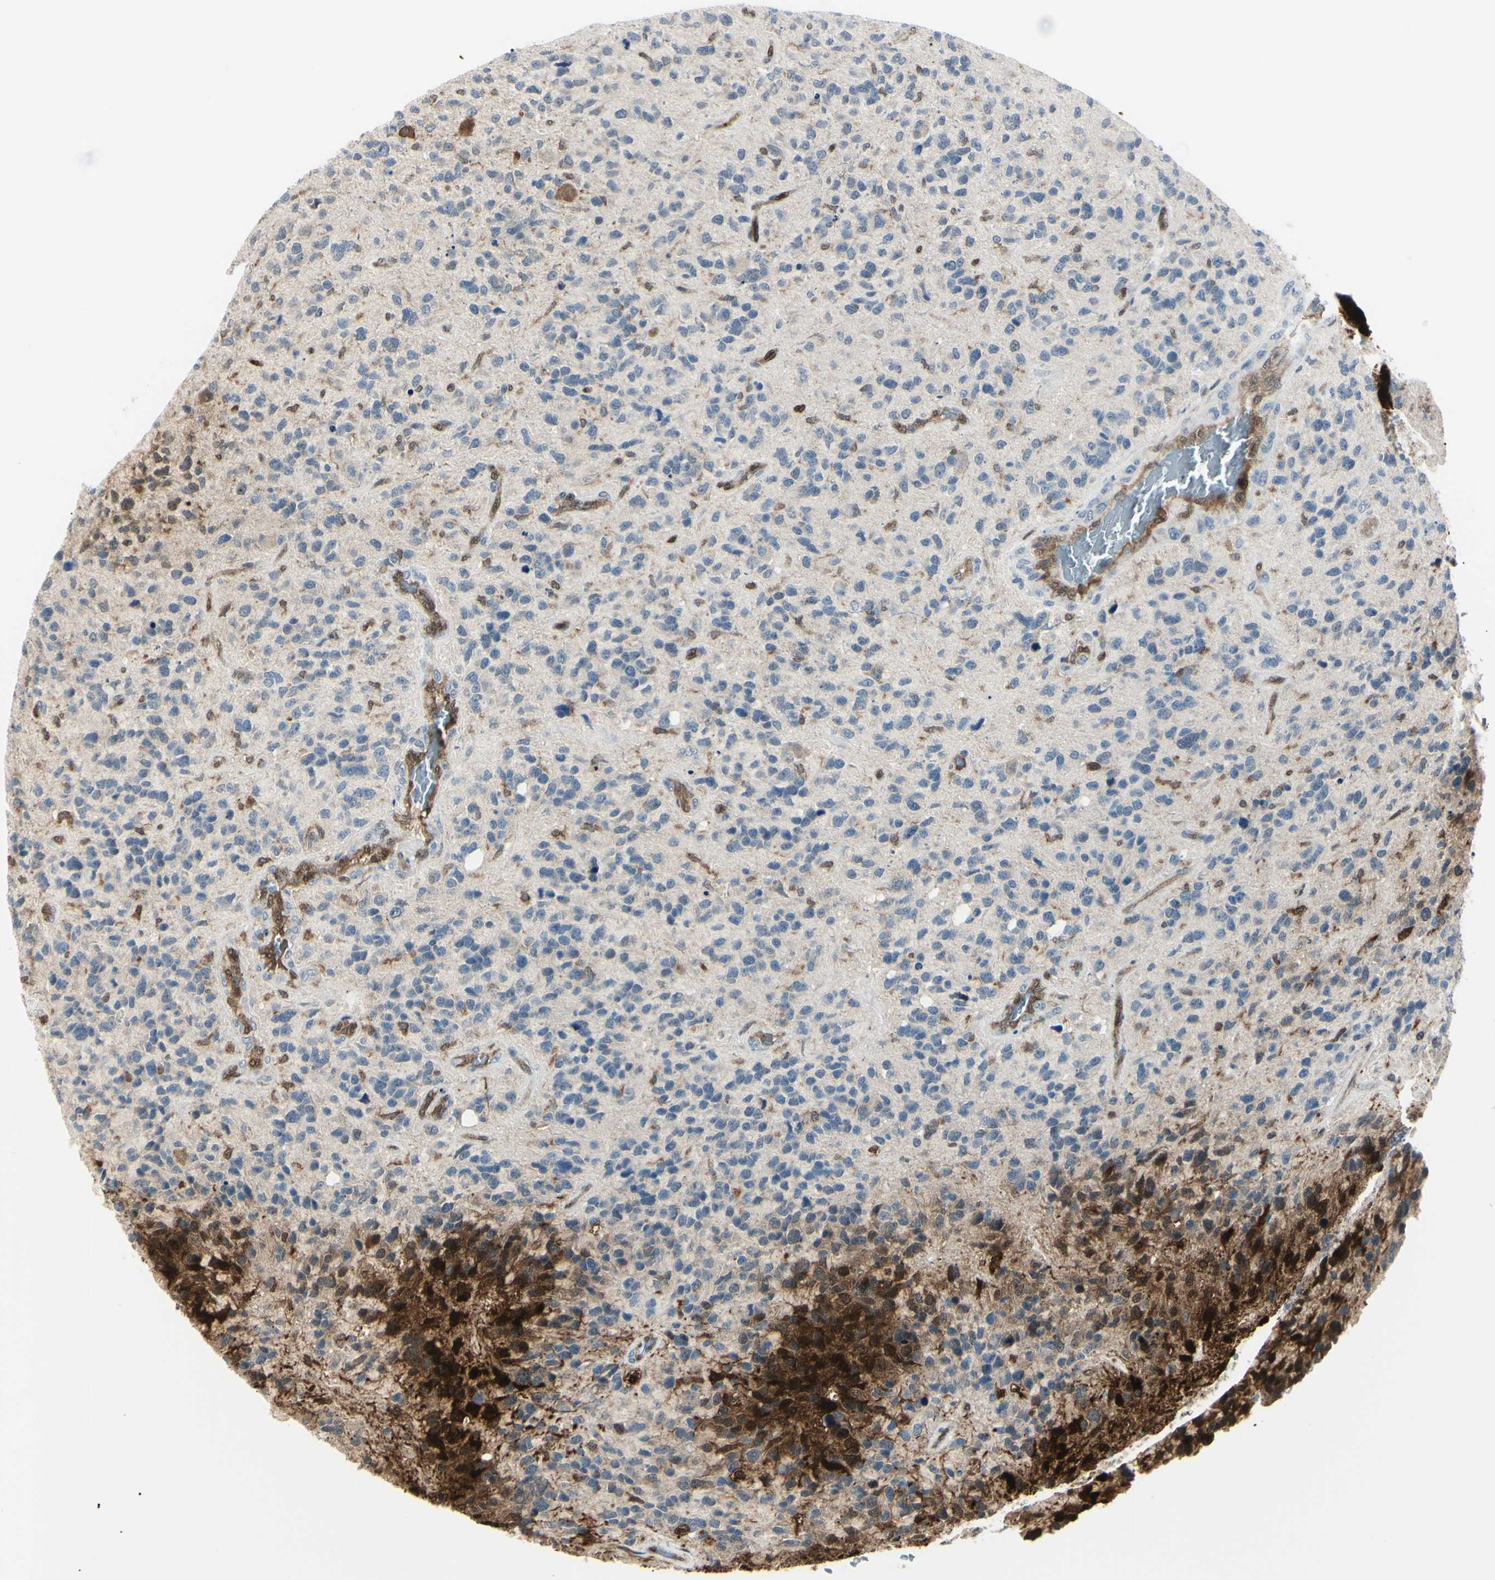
{"staining": {"intensity": "strong", "quantity": "25%-75%", "location": "cytoplasmic/membranous,nuclear"}, "tissue": "glioma", "cell_type": "Tumor cells", "image_type": "cancer", "snomed": [{"axis": "morphology", "description": "Glioma, malignant, High grade"}, {"axis": "topography", "description": "Brain"}], "caption": "The histopathology image exhibits immunohistochemical staining of glioma. There is strong cytoplasmic/membranous and nuclear expression is identified in approximately 25%-75% of tumor cells.", "gene": "PGK1", "patient": {"sex": "female", "age": 58}}